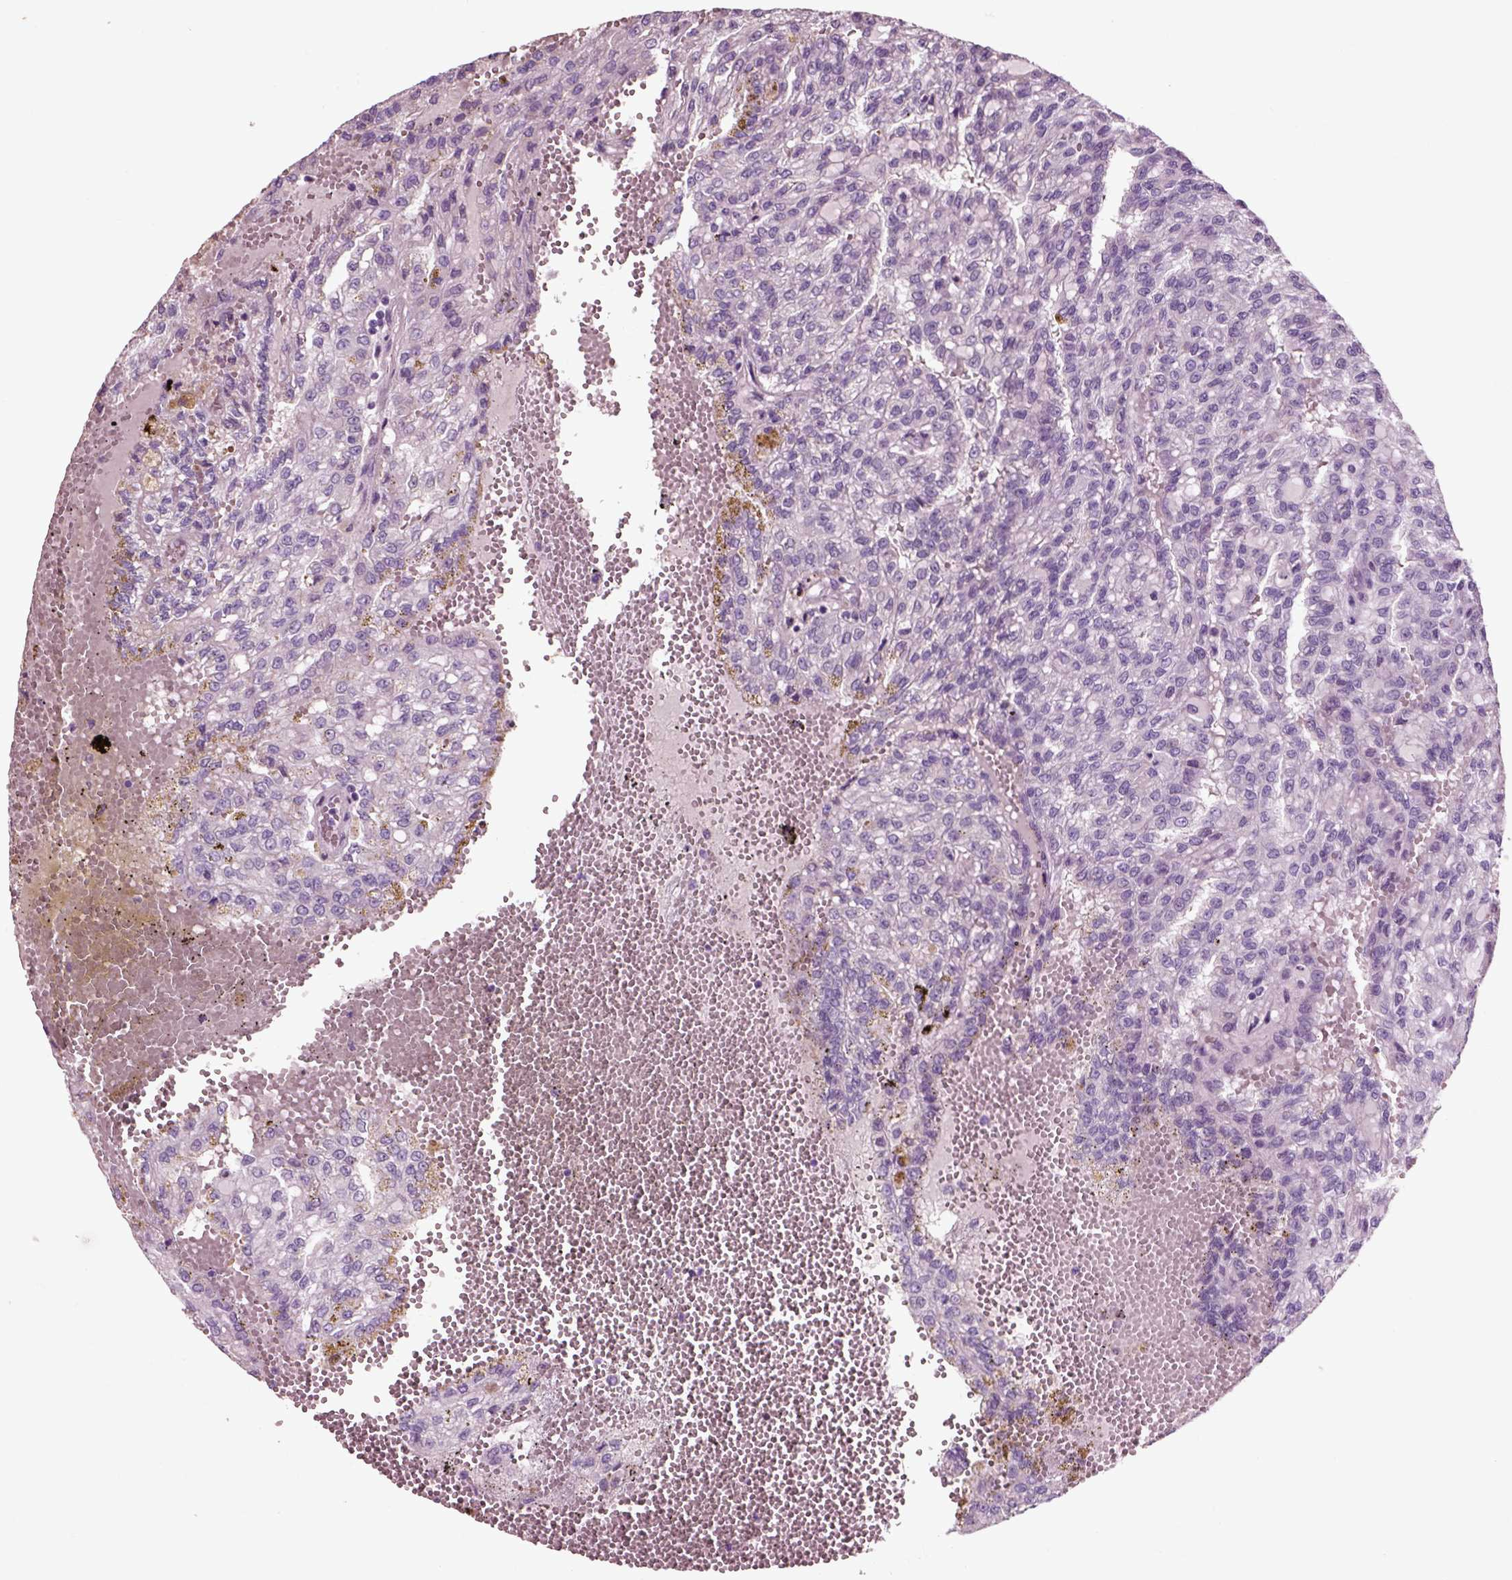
{"staining": {"intensity": "negative", "quantity": "none", "location": "none"}, "tissue": "renal cancer", "cell_type": "Tumor cells", "image_type": "cancer", "snomed": [{"axis": "morphology", "description": "Adenocarcinoma, NOS"}, {"axis": "topography", "description": "Kidney"}], "caption": "An image of human adenocarcinoma (renal) is negative for staining in tumor cells.", "gene": "CHGB", "patient": {"sex": "male", "age": 63}}